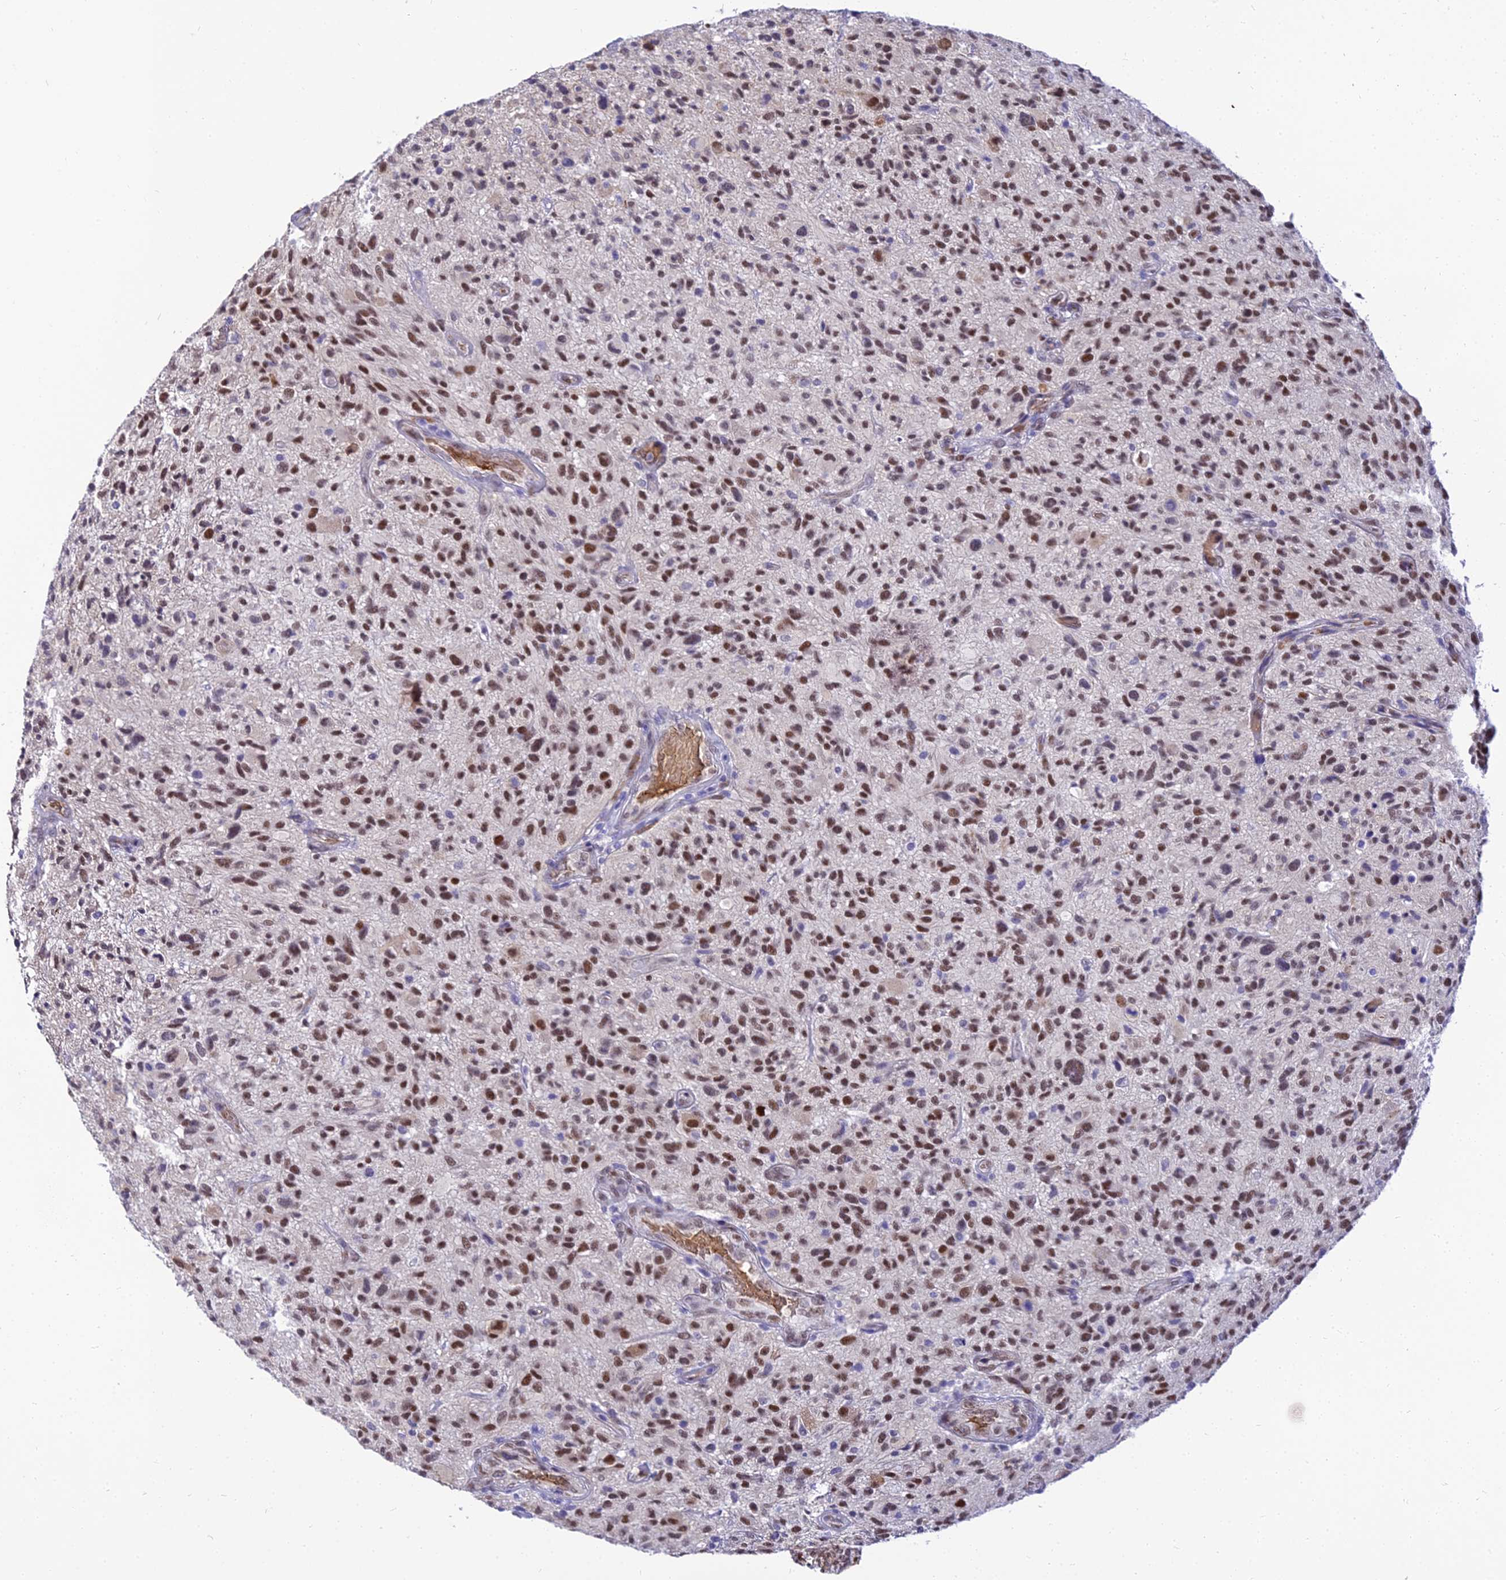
{"staining": {"intensity": "moderate", "quantity": "25%-75%", "location": "nuclear"}, "tissue": "glioma", "cell_type": "Tumor cells", "image_type": "cancer", "snomed": [{"axis": "morphology", "description": "Glioma, malignant, High grade"}, {"axis": "topography", "description": "Brain"}], "caption": "Protein expression analysis of human malignant glioma (high-grade) reveals moderate nuclear staining in about 25%-75% of tumor cells.", "gene": "BCL9", "patient": {"sex": "male", "age": 47}}